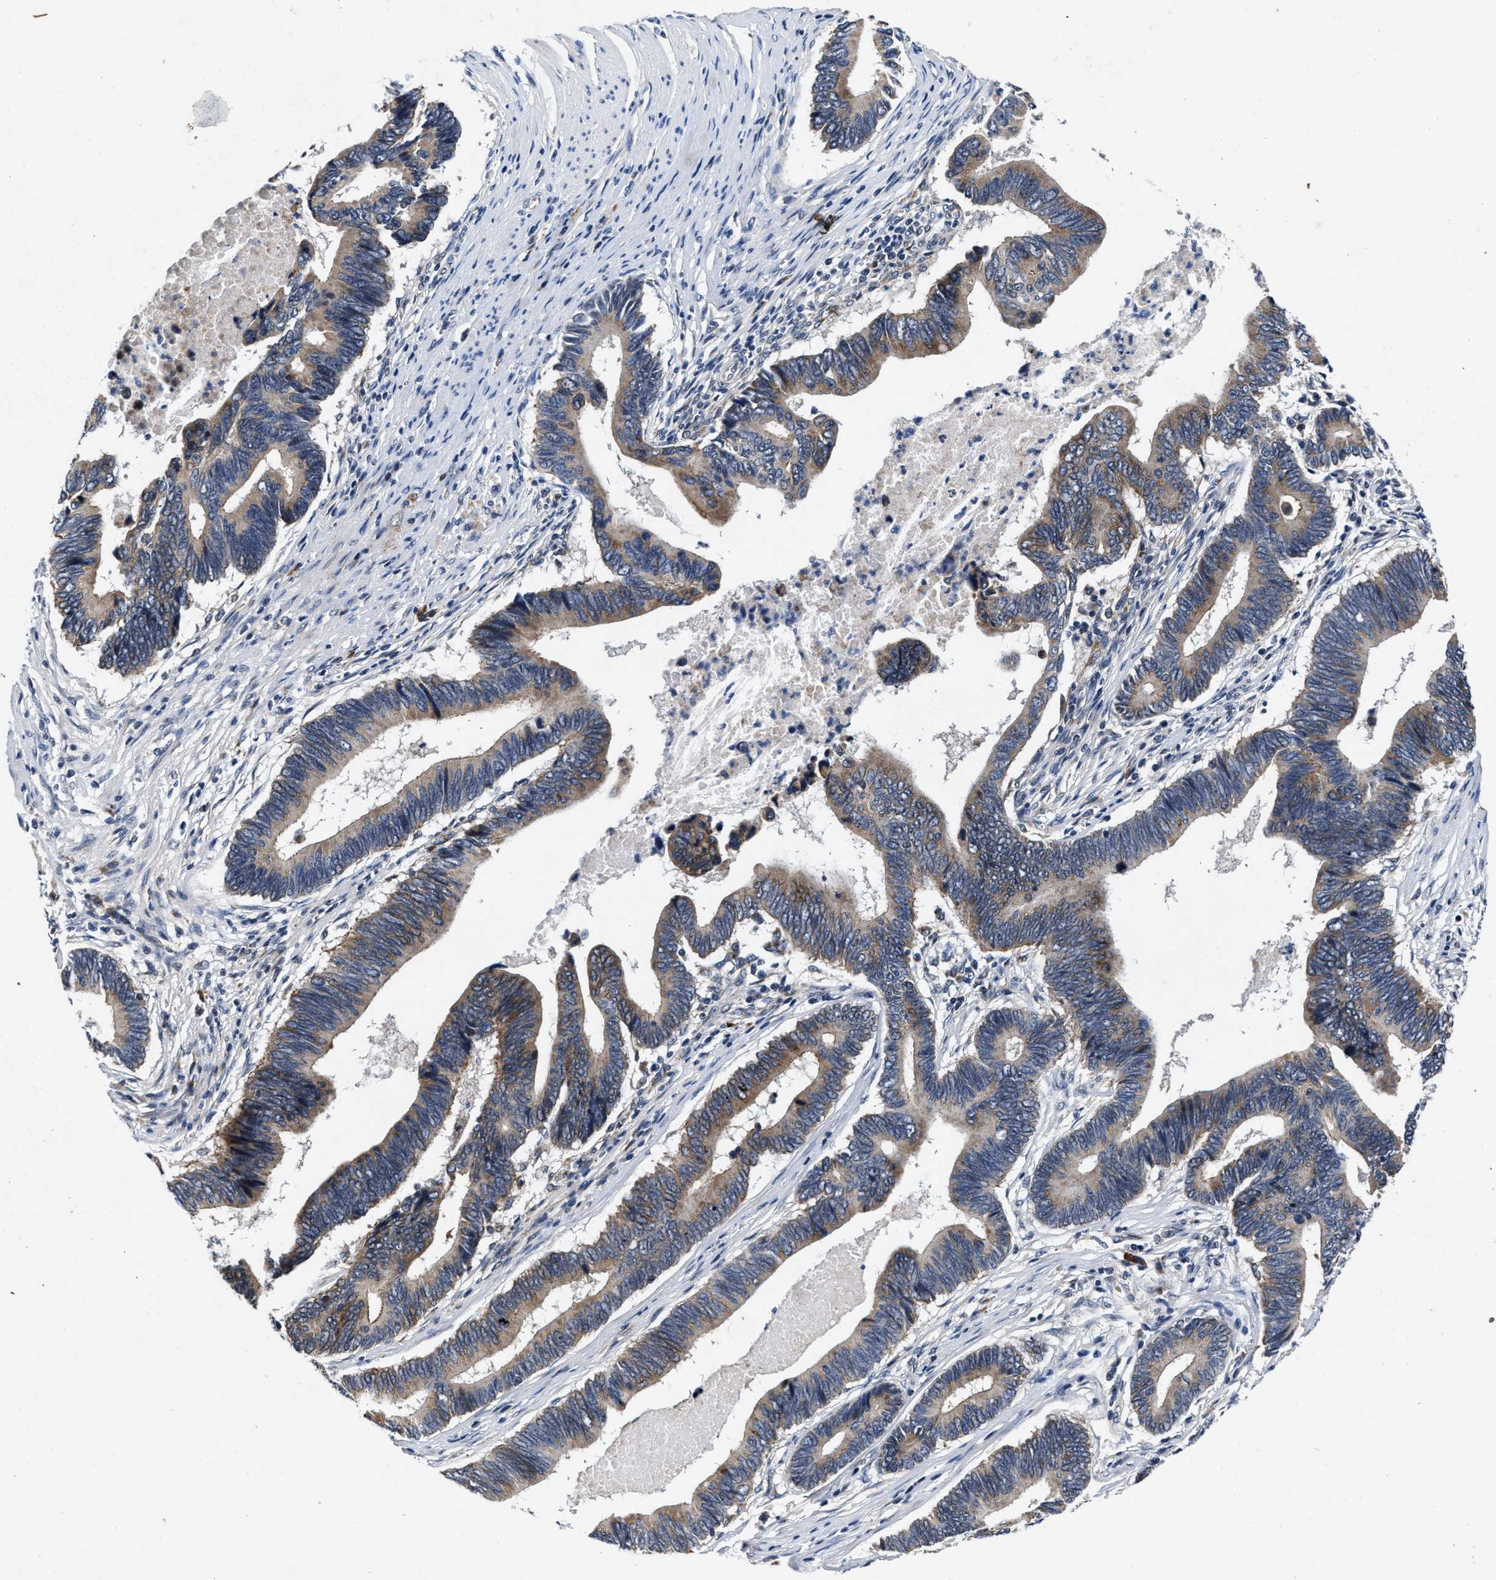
{"staining": {"intensity": "moderate", "quantity": ">75%", "location": "cytoplasmic/membranous"}, "tissue": "pancreatic cancer", "cell_type": "Tumor cells", "image_type": "cancer", "snomed": [{"axis": "morphology", "description": "Adenocarcinoma, NOS"}, {"axis": "topography", "description": "Pancreas"}], "caption": "Protein expression by immunohistochemistry (IHC) shows moderate cytoplasmic/membranous positivity in about >75% of tumor cells in pancreatic adenocarcinoma. The protein of interest is shown in brown color, while the nuclei are stained blue.", "gene": "TMEM53", "patient": {"sex": "female", "age": 70}}